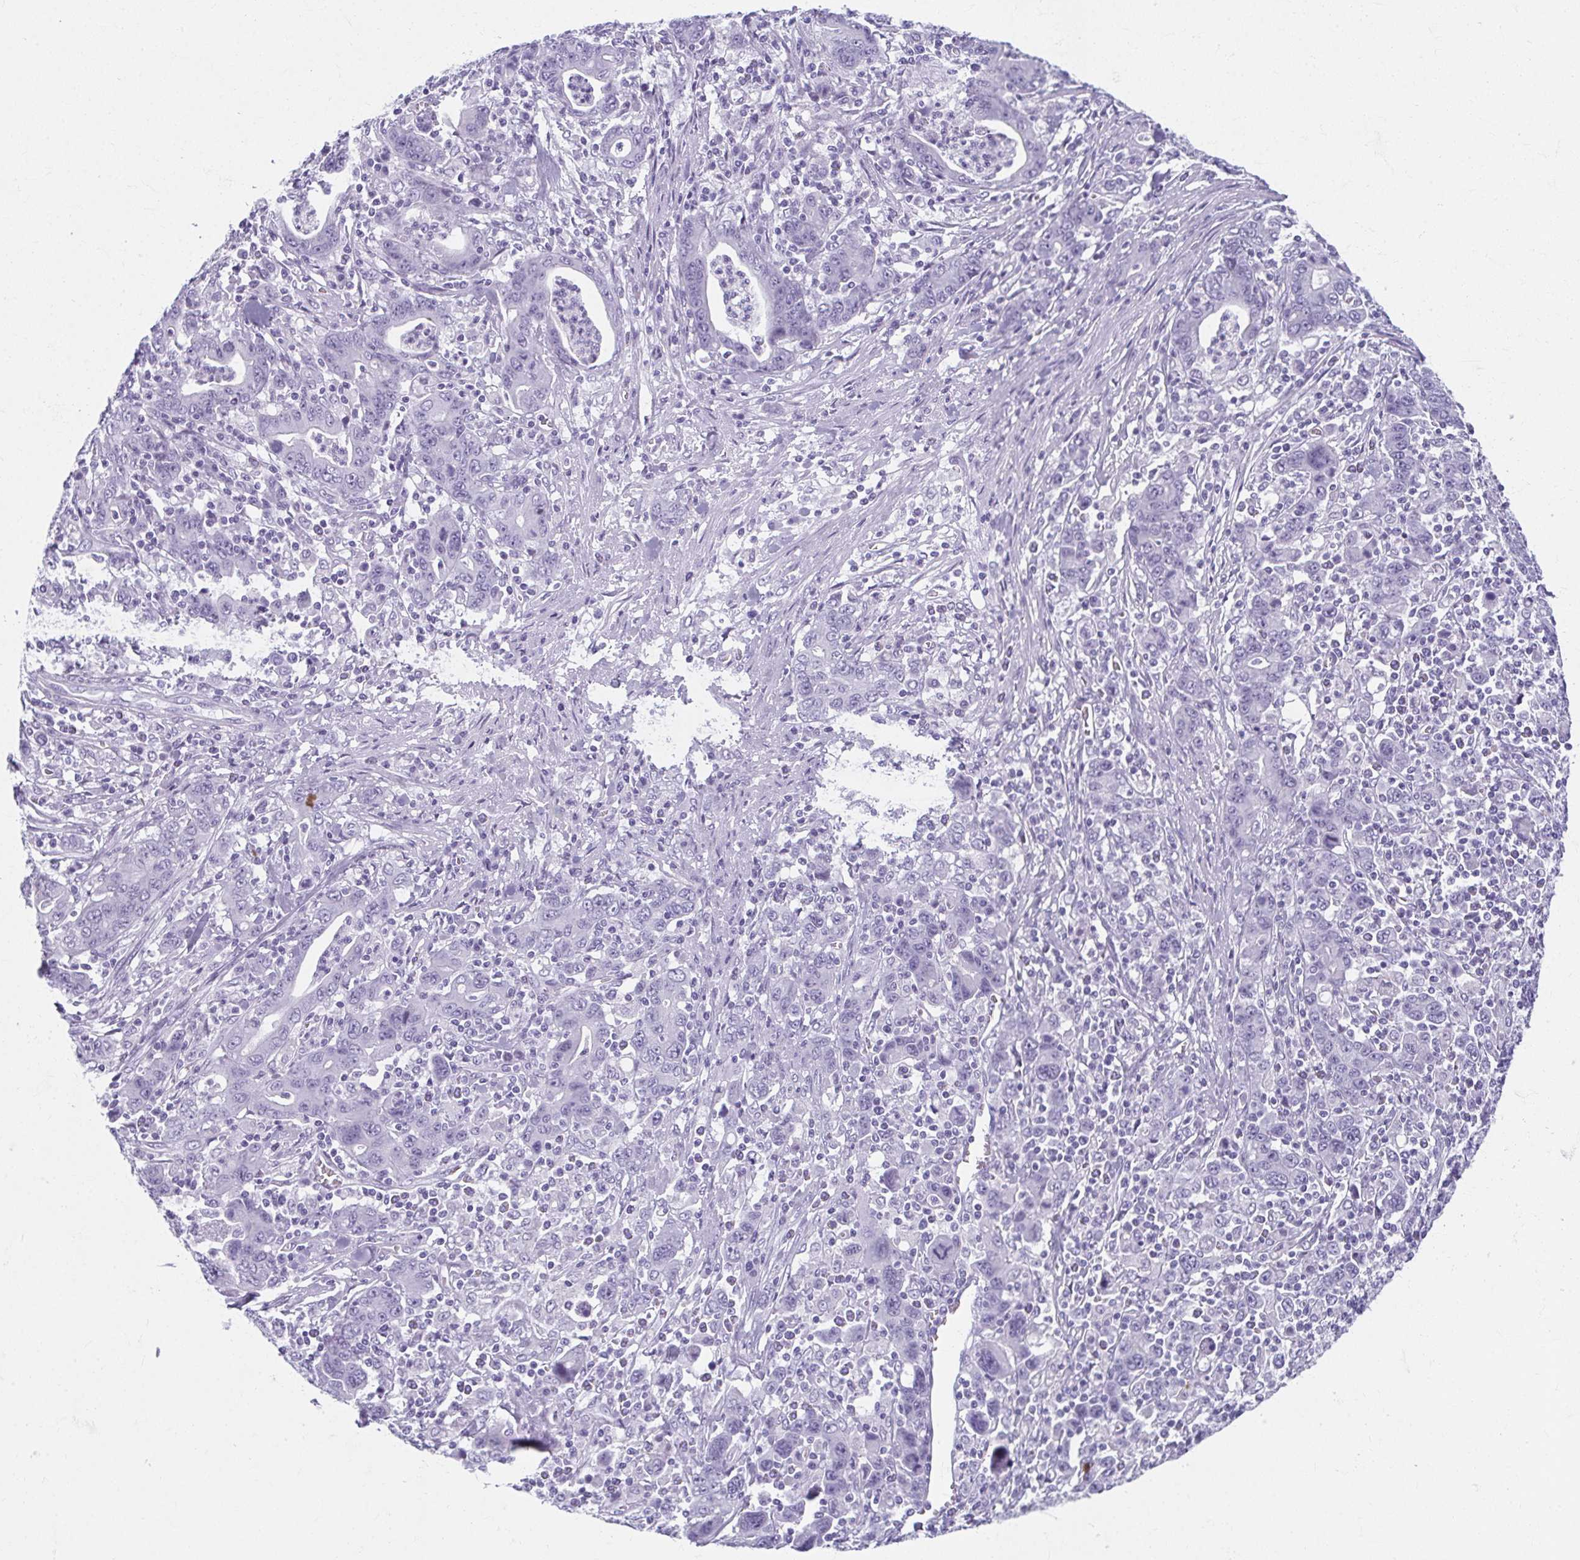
{"staining": {"intensity": "negative", "quantity": "none", "location": "none"}, "tissue": "stomach cancer", "cell_type": "Tumor cells", "image_type": "cancer", "snomed": [{"axis": "morphology", "description": "Adenocarcinoma, NOS"}, {"axis": "topography", "description": "Stomach, upper"}], "caption": "Tumor cells are negative for protein expression in human stomach adenocarcinoma.", "gene": "MOBP", "patient": {"sex": "male", "age": 69}}